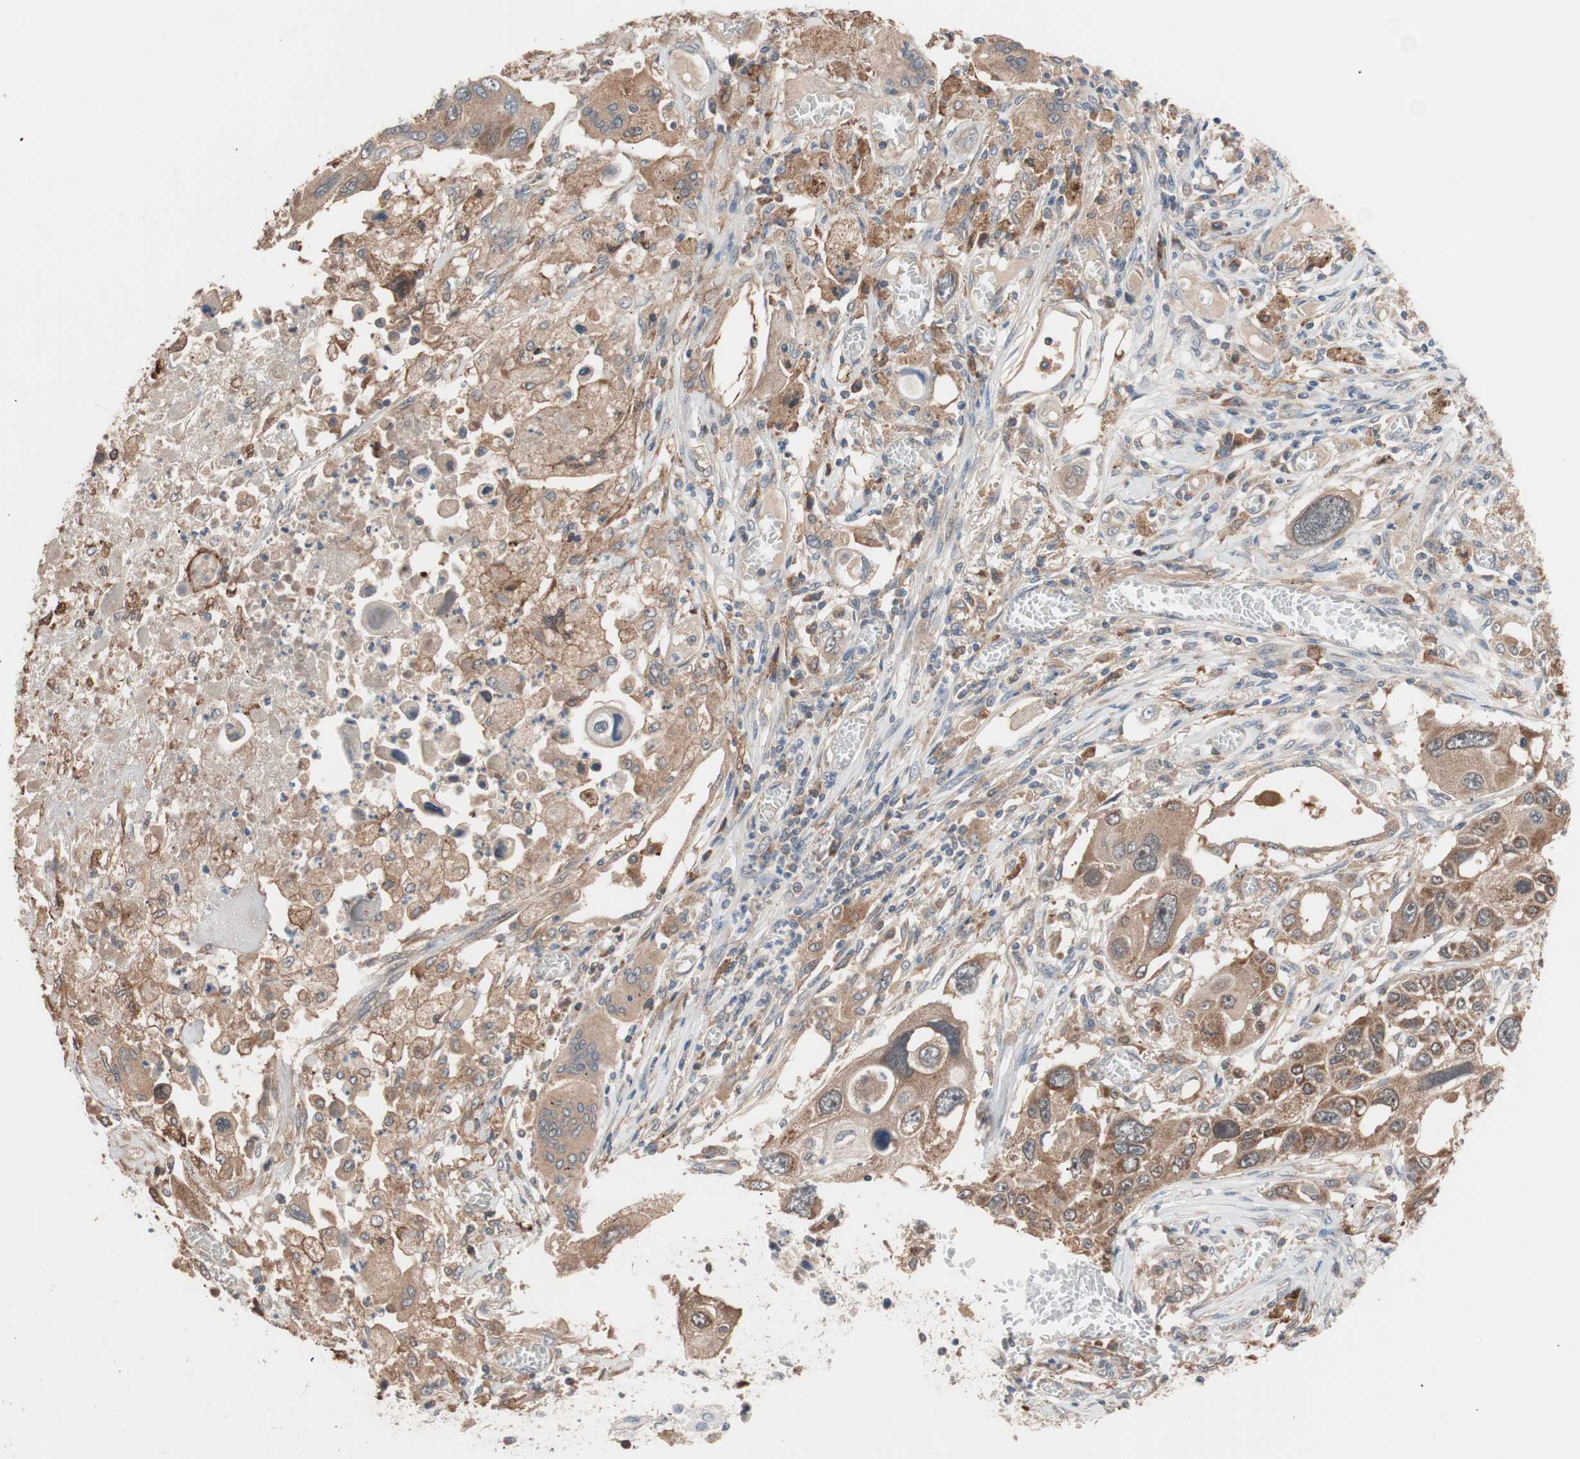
{"staining": {"intensity": "moderate", "quantity": ">75%", "location": "cytoplasmic/membranous"}, "tissue": "lung cancer", "cell_type": "Tumor cells", "image_type": "cancer", "snomed": [{"axis": "morphology", "description": "Squamous cell carcinoma, NOS"}, {"axis": "topography", "description": "Lung"}], "caption": "Lung cancer tissue shows moderate cytoplasmic/membranous staining in approximately >75% of tumor cells, visualized by immunohistochemistry.", "gene": "HMBS", "patient": {"sex": "male", "age": 71}}